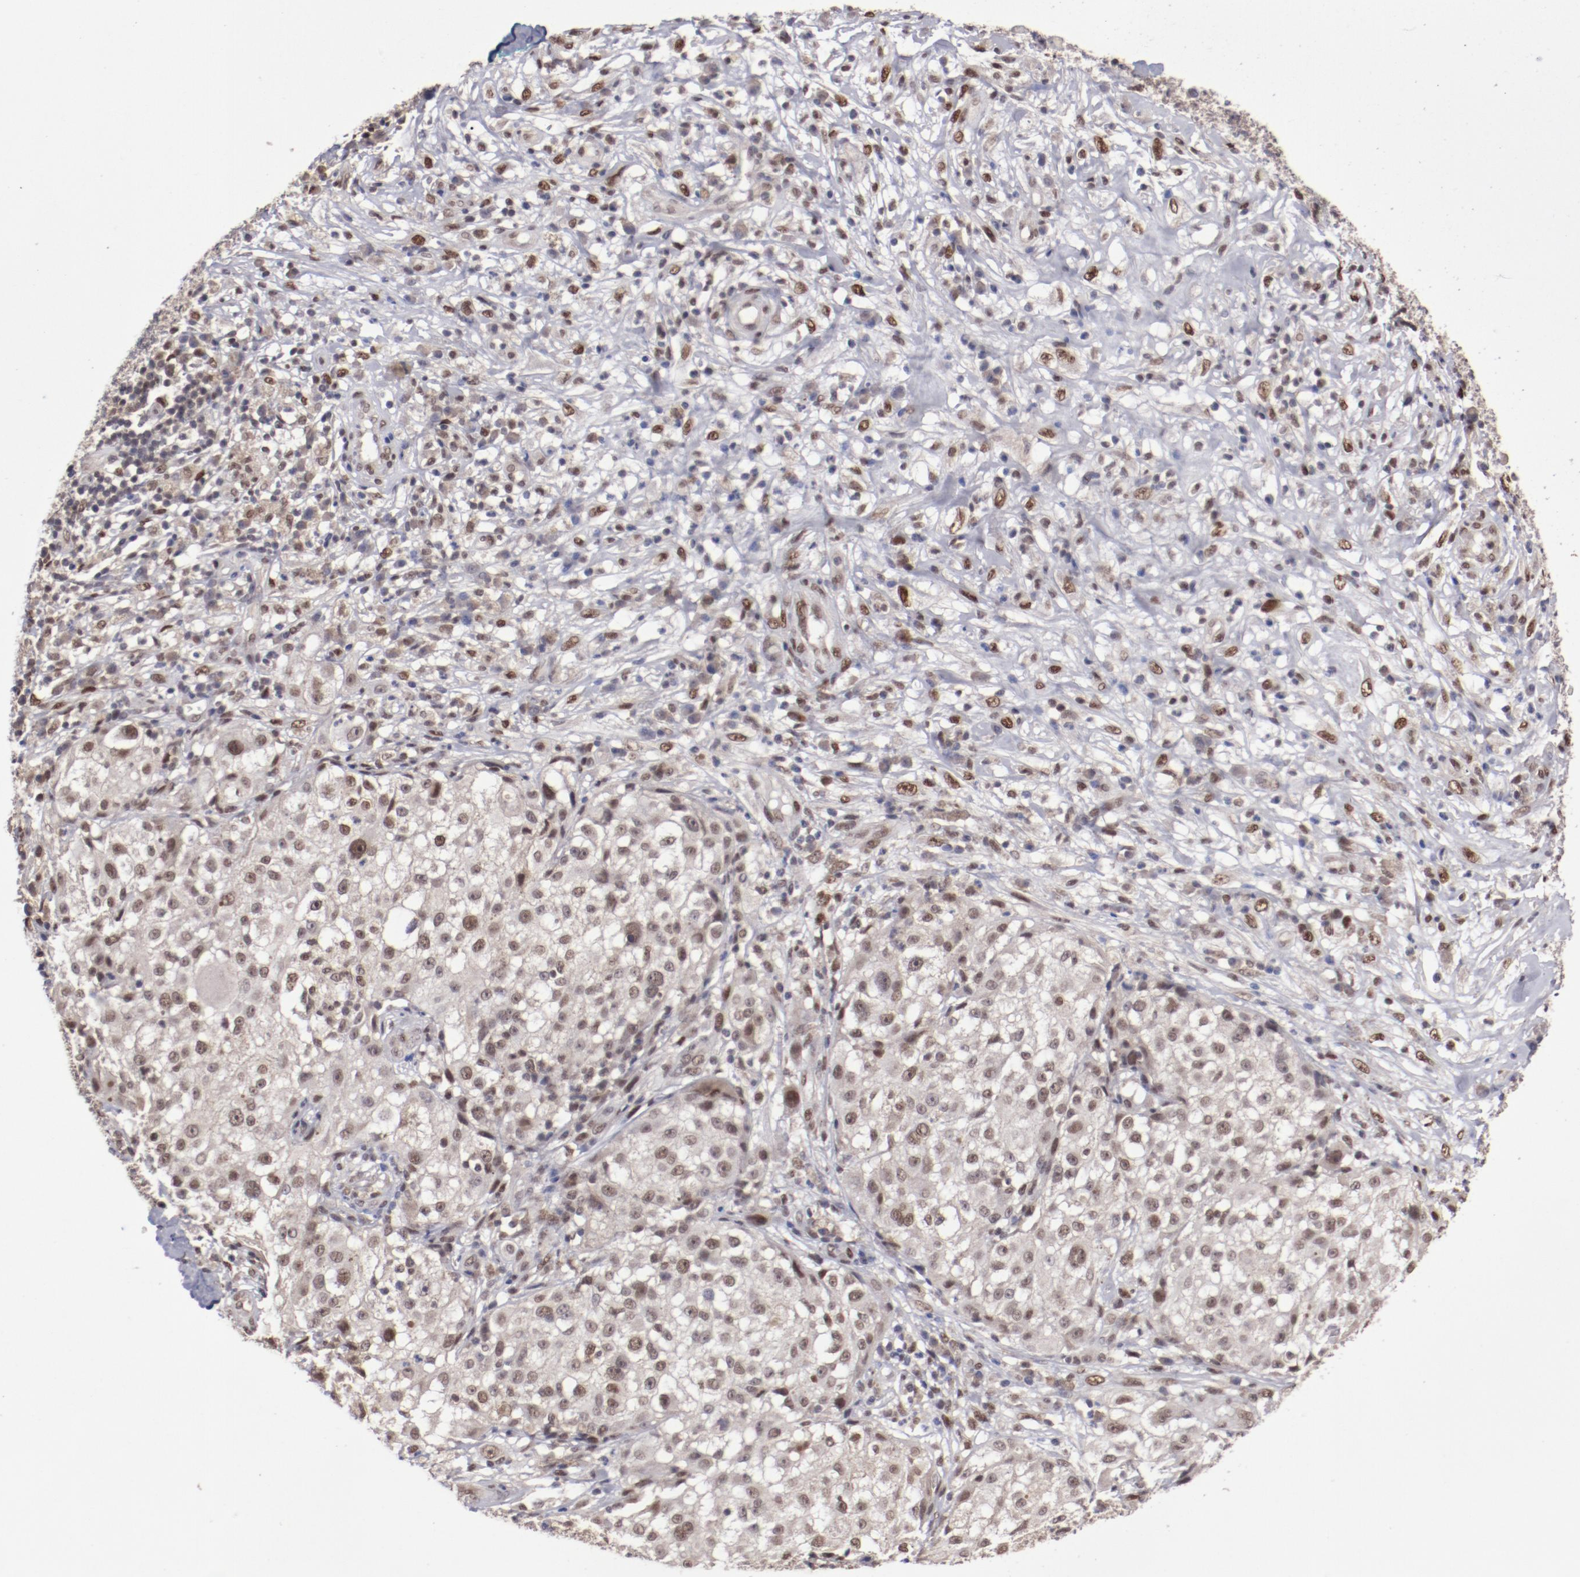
{"staining": {"intensity": "moderate", "quantity": ">75%", "location": "nuclear"}, "tissue": "melanoma", "cell_type": "Tumor cells", "image_type": "cancer", "snomed": [{"axis": "morphology", "description": "Necrosis, NOS"}, {"axis": "morphology", "description": "Malignant melanoma, NOS"}, {"axis": "topography", "description": "Skin"}], "caption": "A brown stain labels moderate nuclear expression of a protein in human melanoma tumor cells.", "gene": "ARNT", "patient": {"sex": "female", "age": 87}}